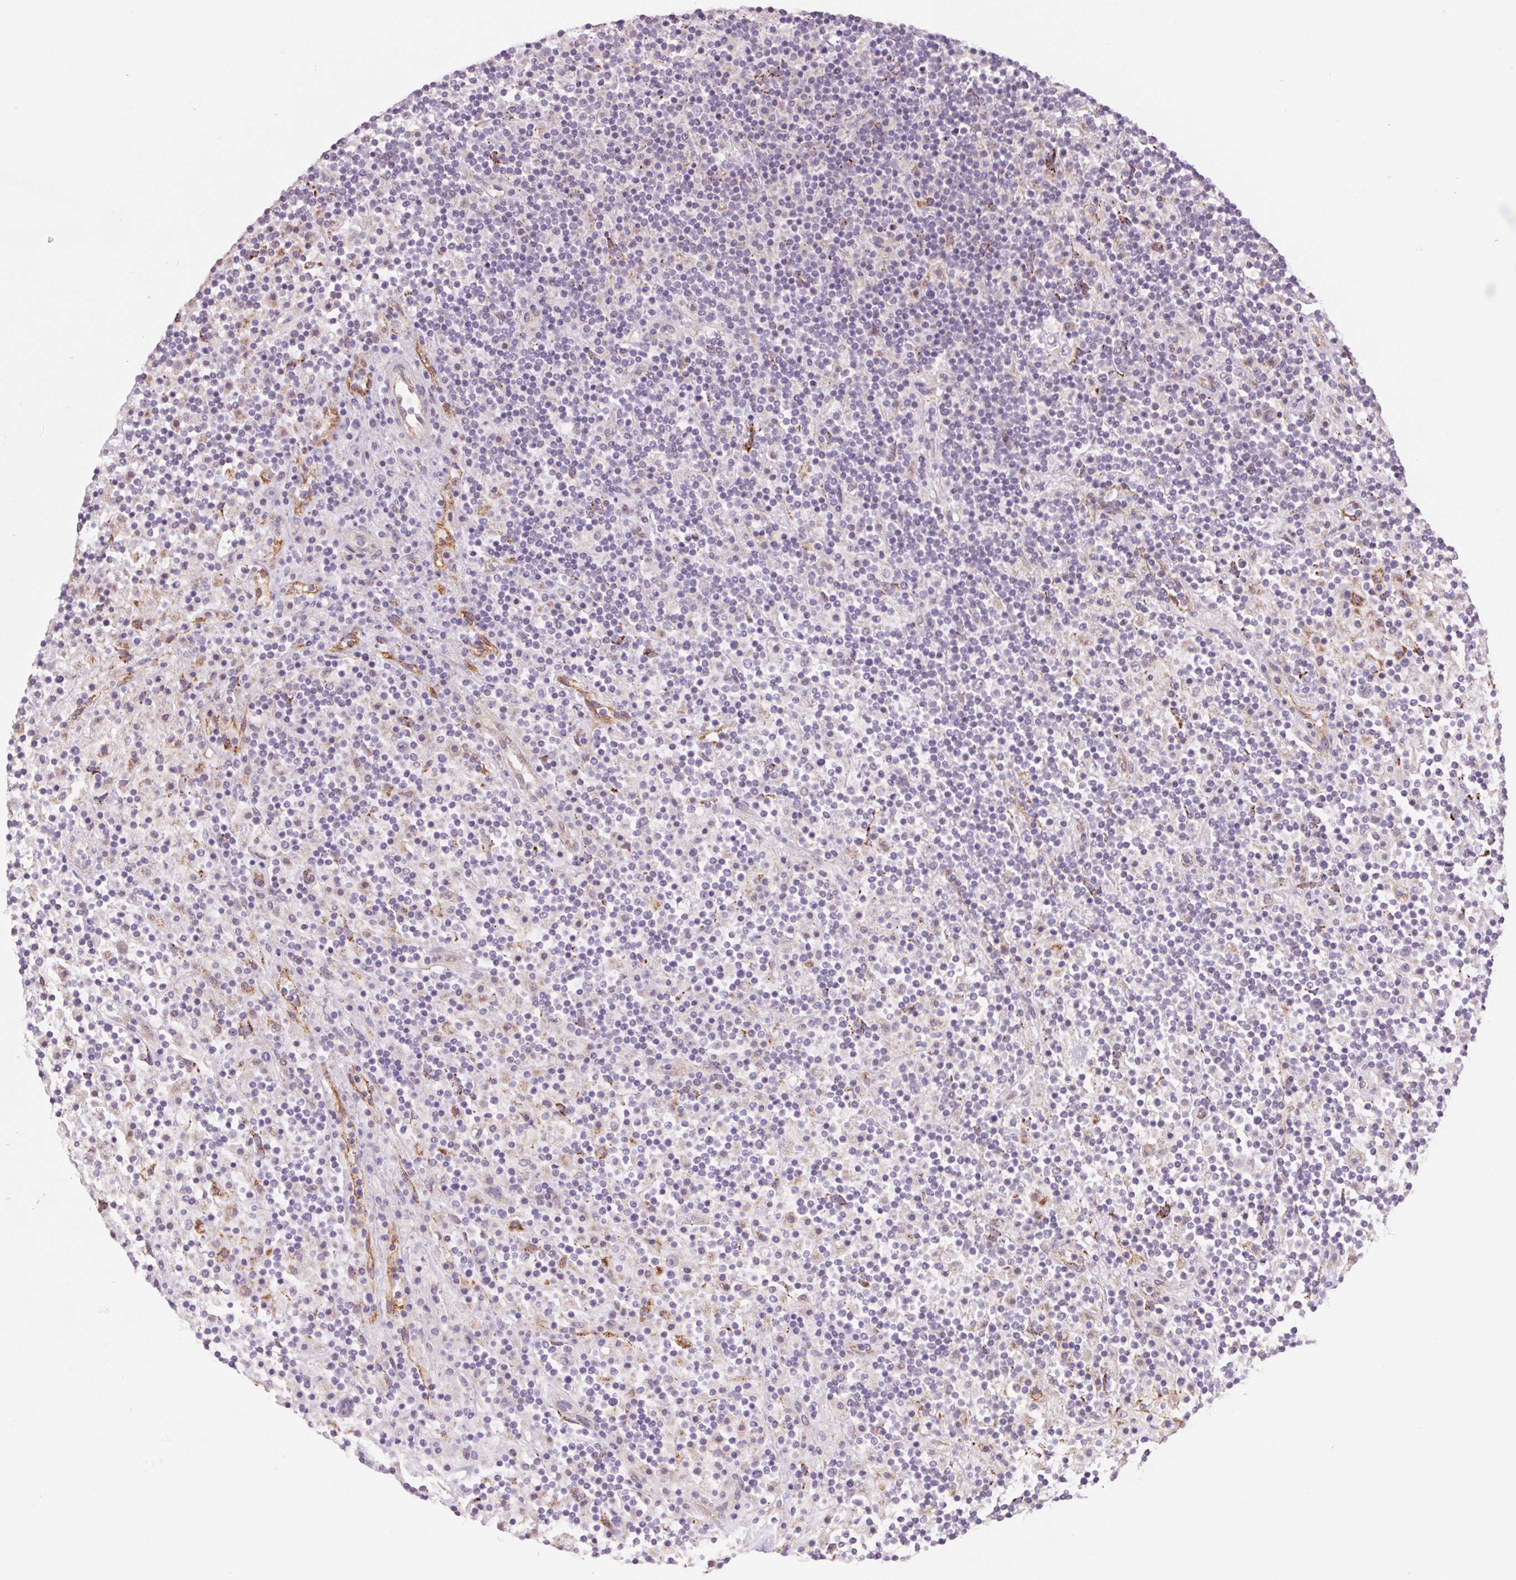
{"staining": {"intensity": "negative", "quantity": "none", "location": "none"}, "tissue": "lymphoma", "cell_type": "Tumor cells", "image_type": "cancer", "snomed": [{"axis": "morphology", "description": "Hodgkin's disease, NOS"}, {"axis": "topography", "description": "Lymph node"}], "caption": "An image of lymphoma stained for a protein displays no brown staining in tumor cells.", "gene": "MS4A13", "patient": {"sex": "male", "age": 70}}